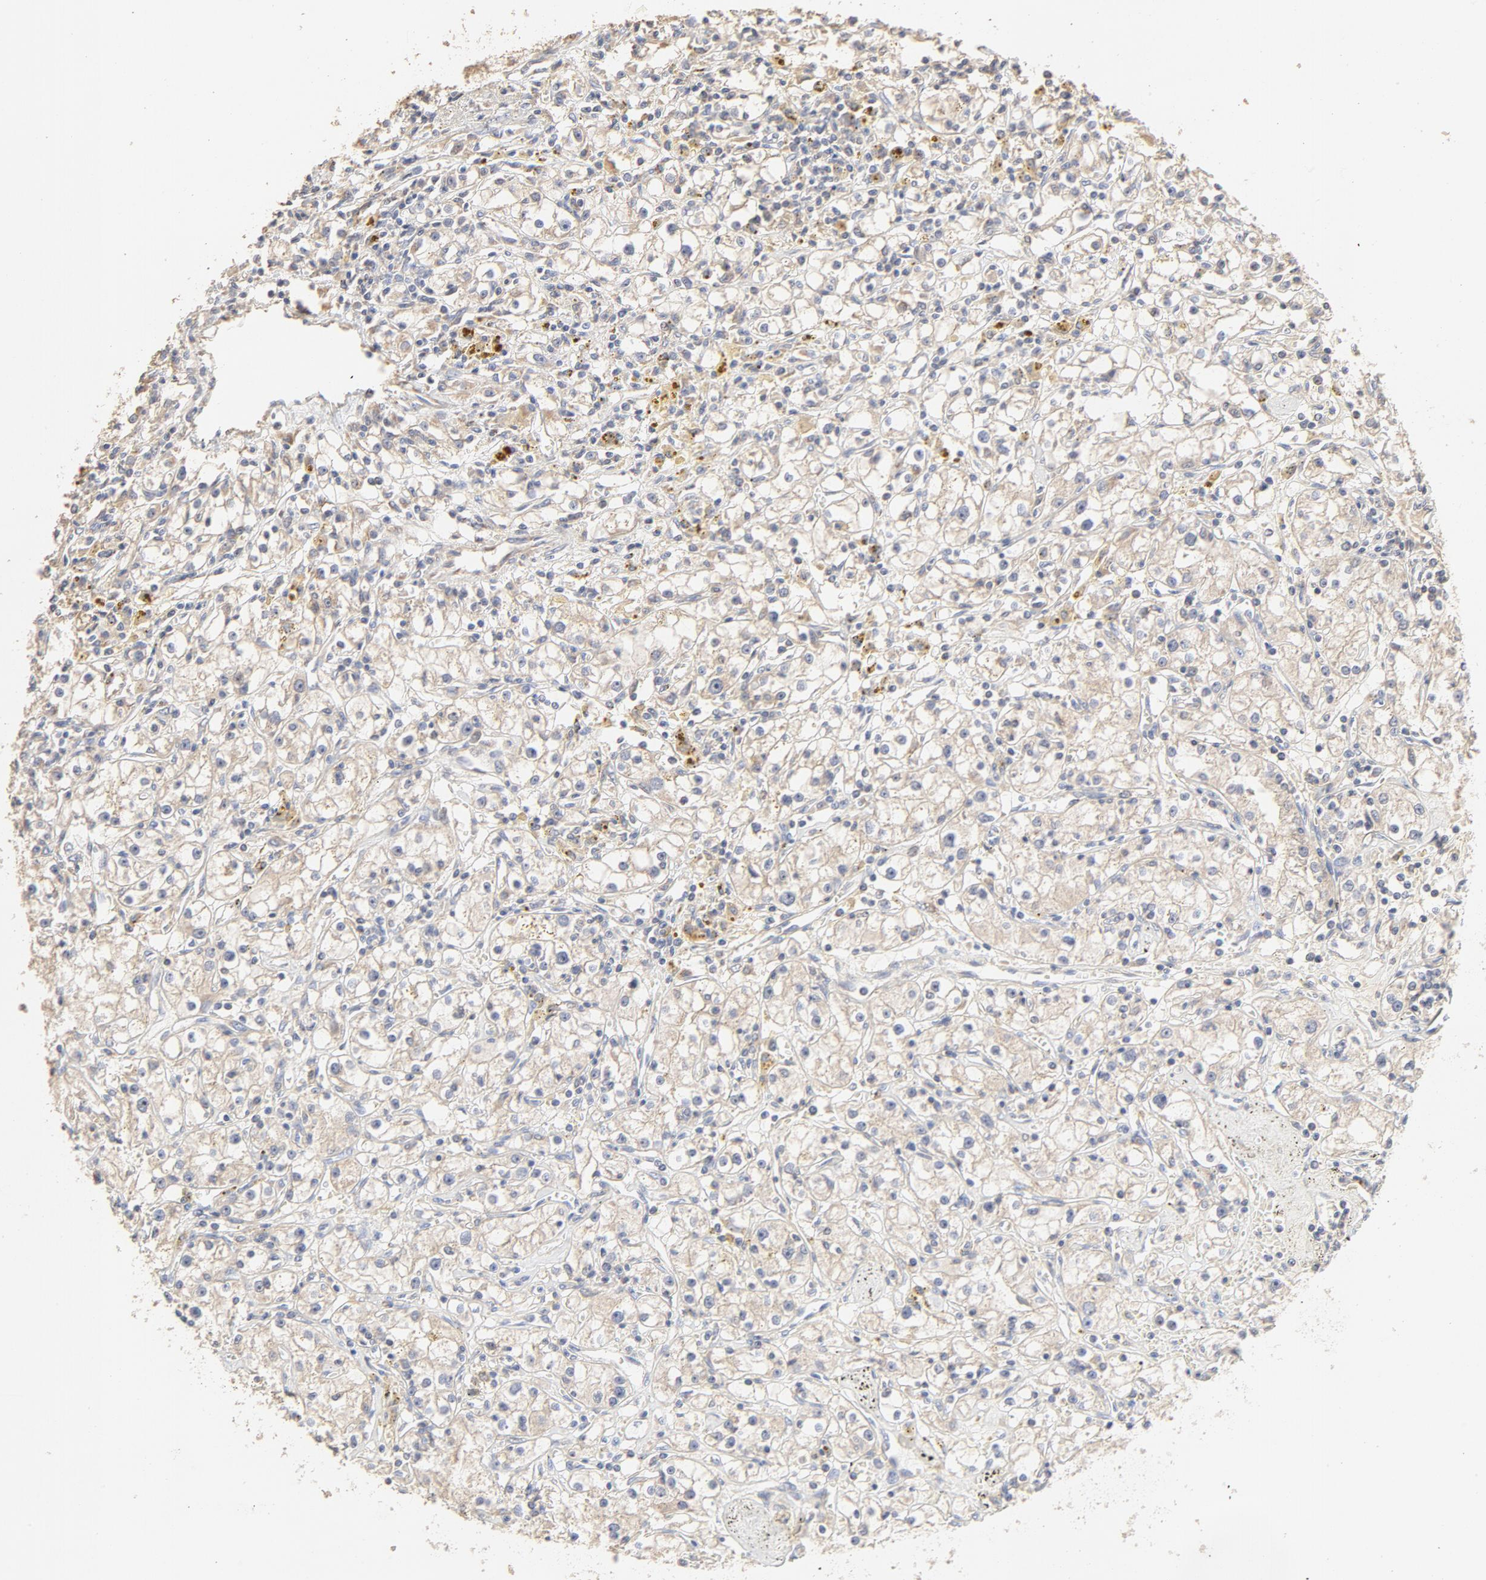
{"staining": {"intensity": "negative", "quantity": "none", "location": "none"}, "tissue": "renal cancer", "cell_type": "Tumor cells", "image_type": "cancer", "snomed": [{"axis": "morphology", "description": "Adenocarcinoma, NOS"}, {"axis": "topography", "description": "Kidney"}], "caption": "Renal adenocarcinoma stained for a protein using immunohistochemistry demonstrates no expression tumor cells.", "gene": "FCGBP", "patient": {"sex": "male", "age": 56}}